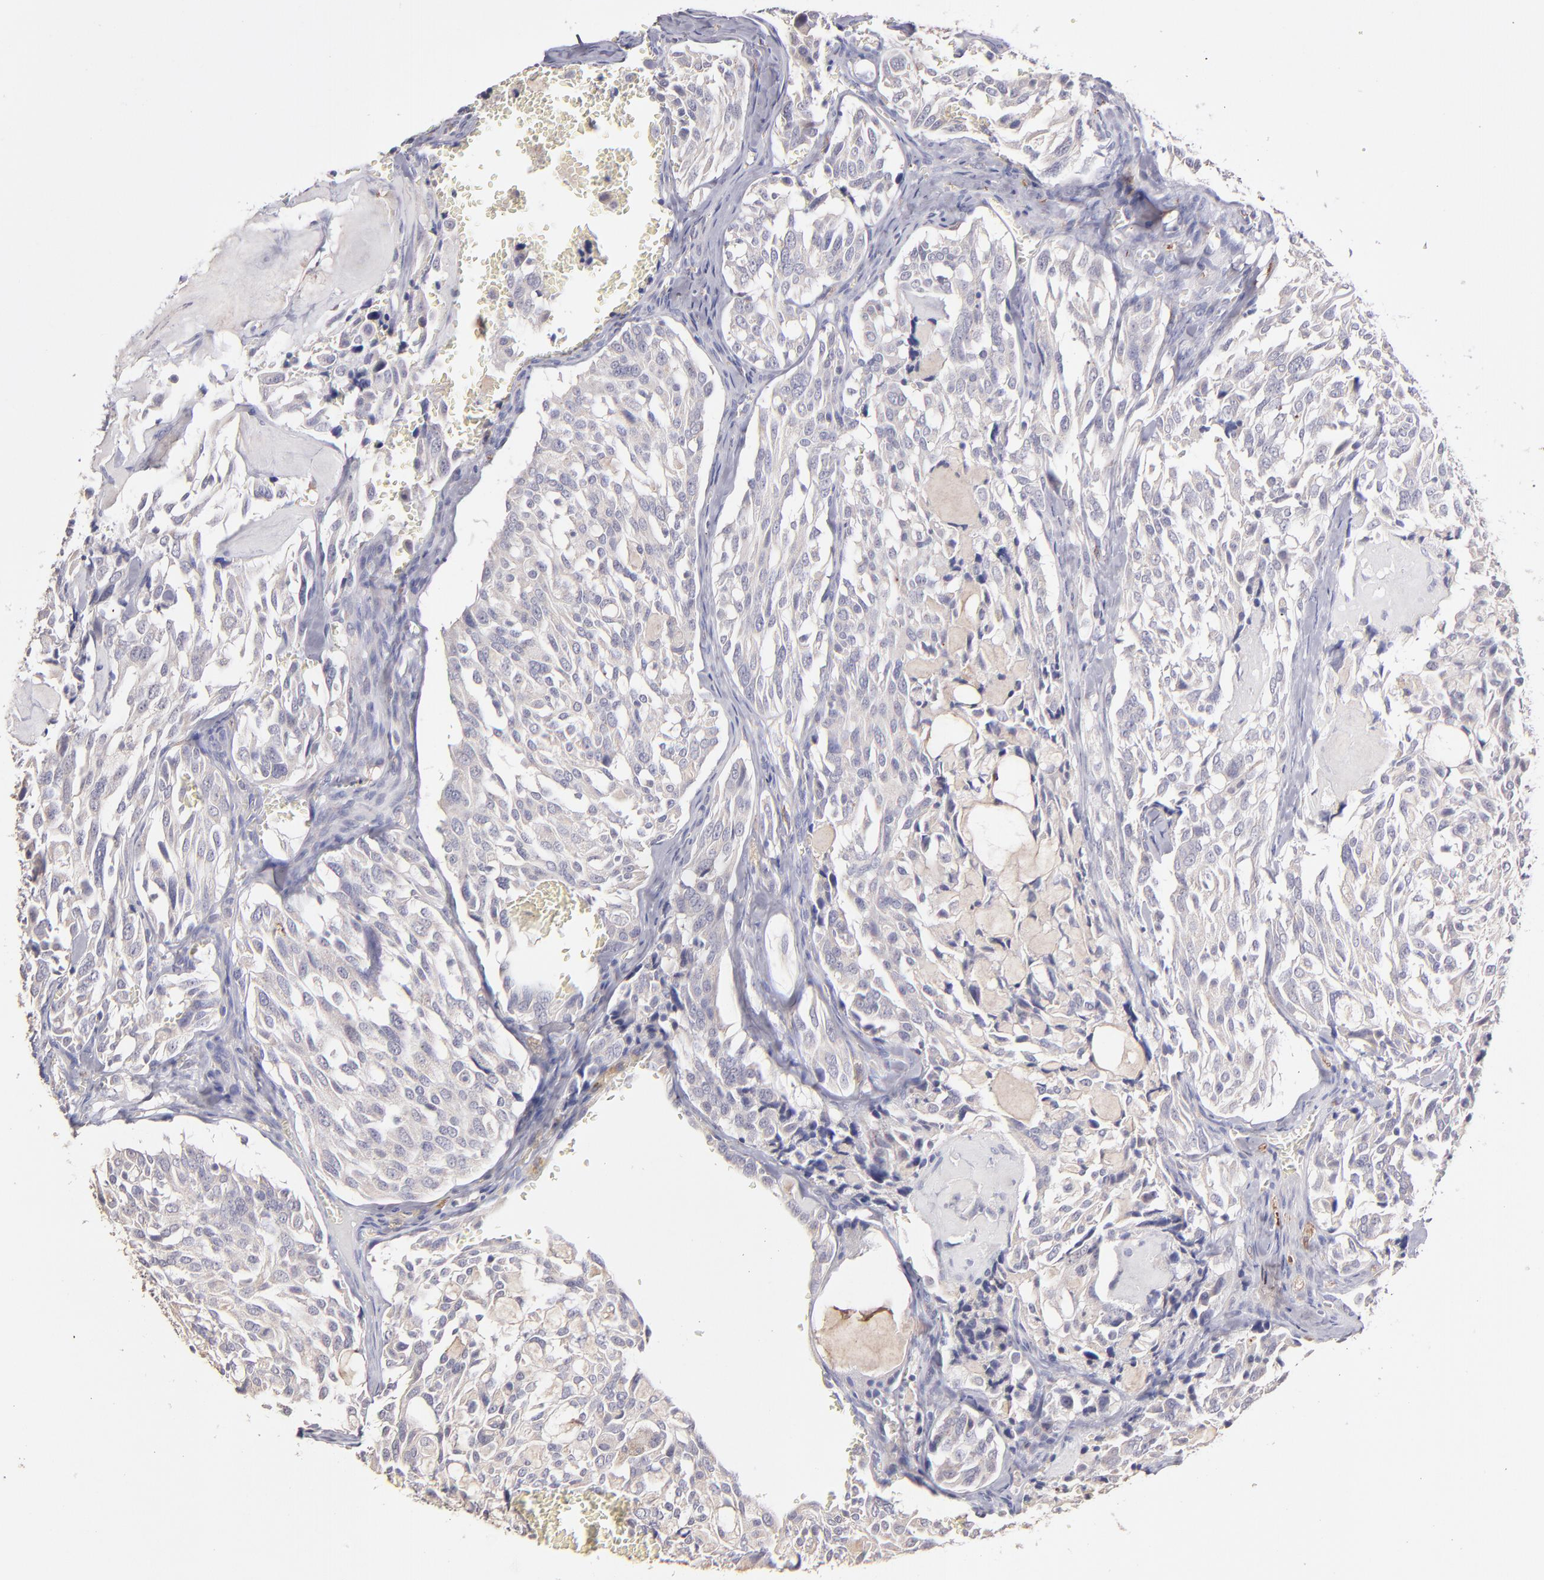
{"staining": {"intensity": "weak", "quantity": "25%-75%", "location": "cytoplasmic/membranous"}, "tissue": "thyroid cancer", "cell_type": "Tumor cells", "image_type": "cancer", "snomed": [{"axis": "morphology", "description": "Carcinoma, NOS"}, {"axis": "morphology", "description": "Carcinoid, malignant, NOS"}, {"axis": "topography", "description": "Thyroid gland"}], "caption": "An IHC image of neoplastic tissue is shown. Protein staining in brown highlights weak cytoplasmic/membranous positivity in thyroid cancer (carcinoid (malignant)) within tumor cells.", "gene": "GLDC", "patient": {"sex": "male", "age": 33}}